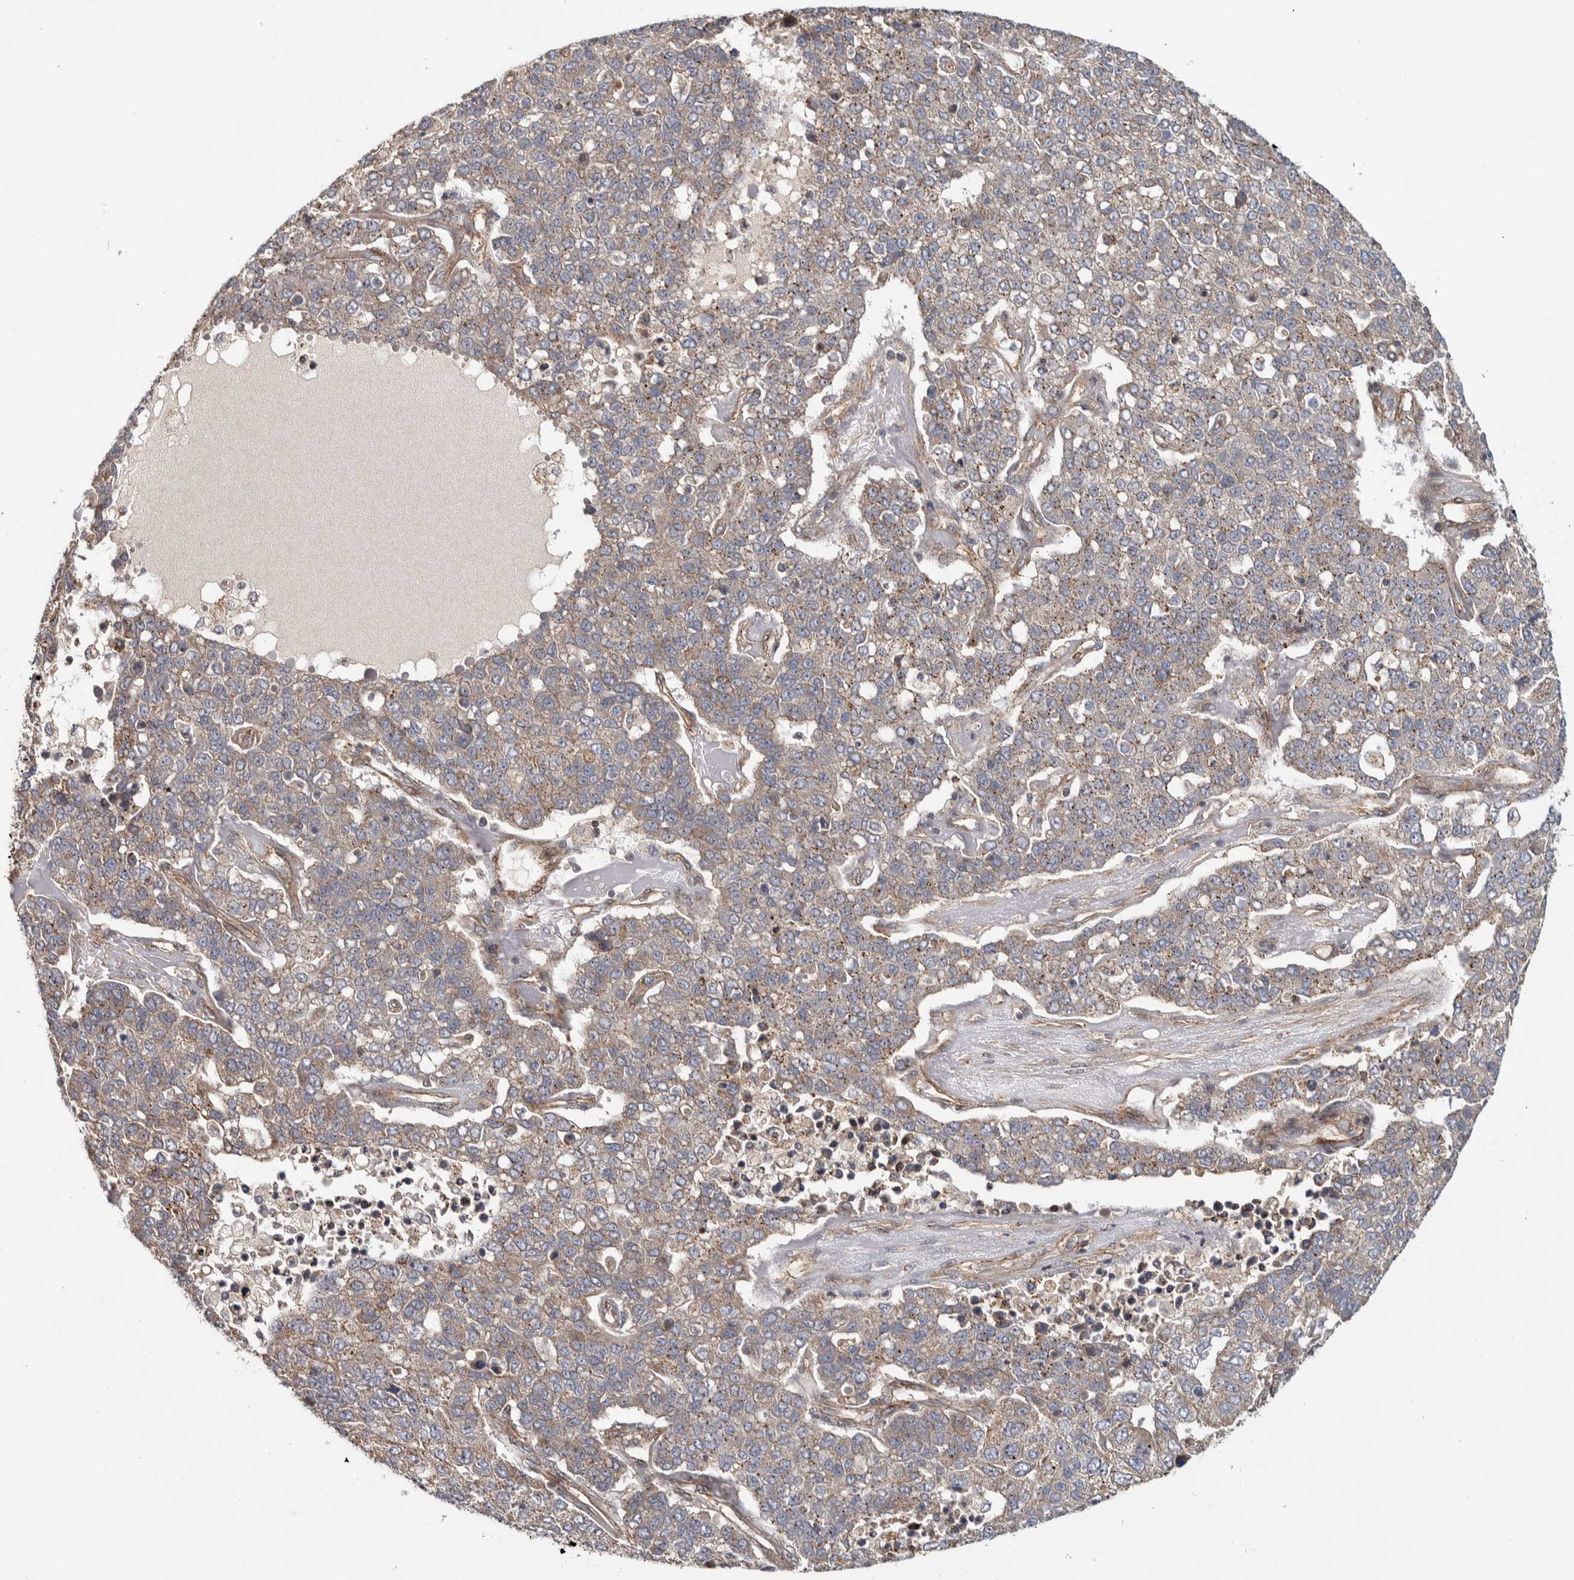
{"staining": {"intensity": "weak", "quantity": ">75%", "location": "cytoplasmic/membranous"}, "tissue": "pancreatic cancer", "cell_type": "Tumor cells", "image_type": "cancer", "snomed": [{"axis": "morphology", "description": "Adenocarcinoma, NOS"}, {"axis": "topography", "description": "Pancreas"}], "caption": "About >75% of tumor cells in human pancreatic cancer exhibit weak cytoplasmic/membranous protein positivity as visualized by brown immunohistochemical staining.", "gene": "CHMP4C", "patient": {"sex": "female", "age": 61}}